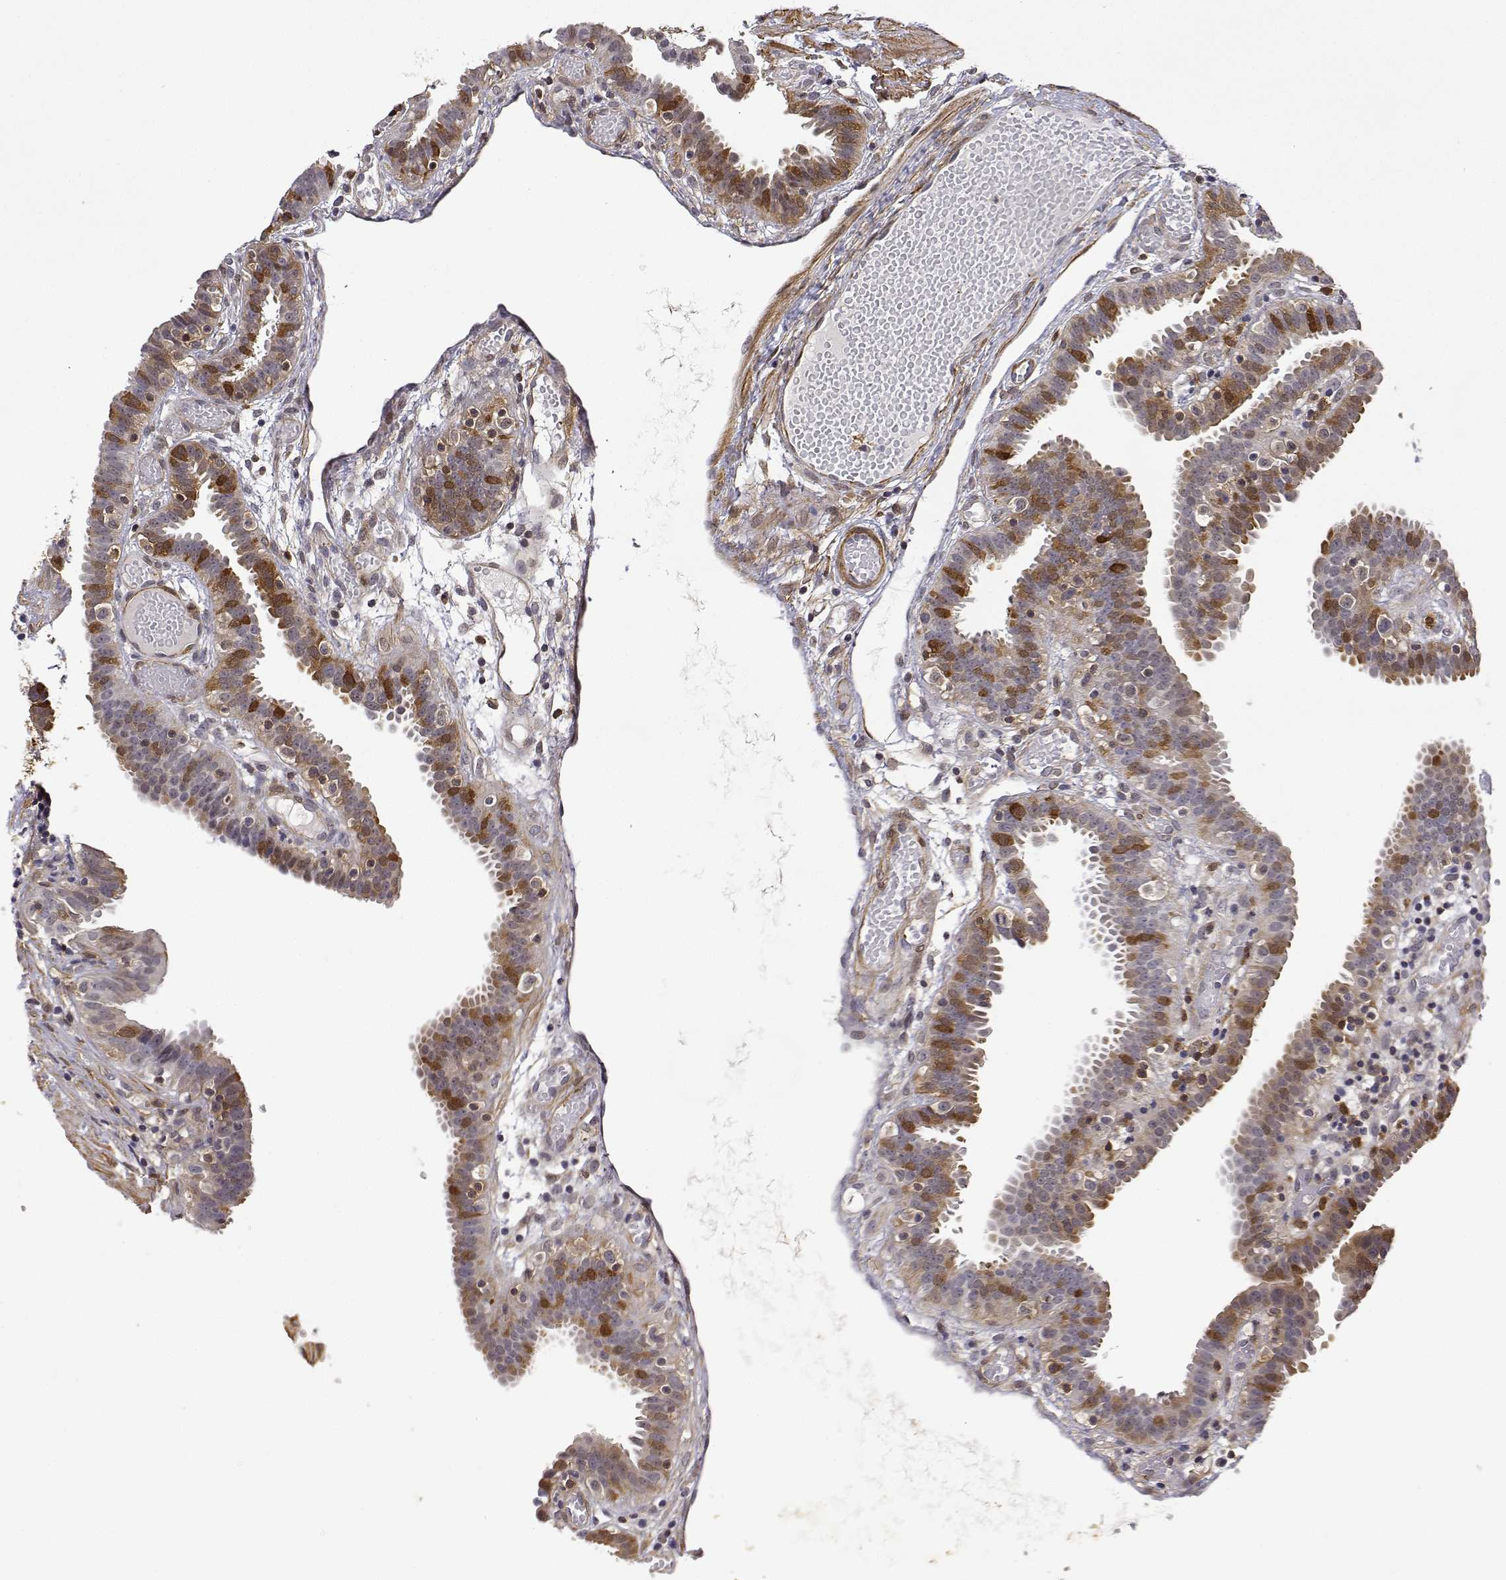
{"staining": {"intensity": "moderate", "quantity": "25%-75%", "location": "cytoplasmic/membranous"}, "tissue": "fallopian tube", "cell_type": "Glandular cells", "image_type": "normal", "snomed": [{"axis": "morphology", "description": "Normal tissue, NOS"}, {"axis": "topography", "description": "Fallopian tube"}], "caption": "A high-resolution photomicrograph shows immunohistochemistry (IHC) staining of benign fallopian tube, which exhibits moderate cytoplasmic/membranous positivity in approximately 25%-75% of glandular cells. Using DAB (brown) and hematoxylin (blue) stains, captured at high magnification using brightfield microscopy.", "gene": "PHGDH", "patient": {"sex": "female", "age": 37}}